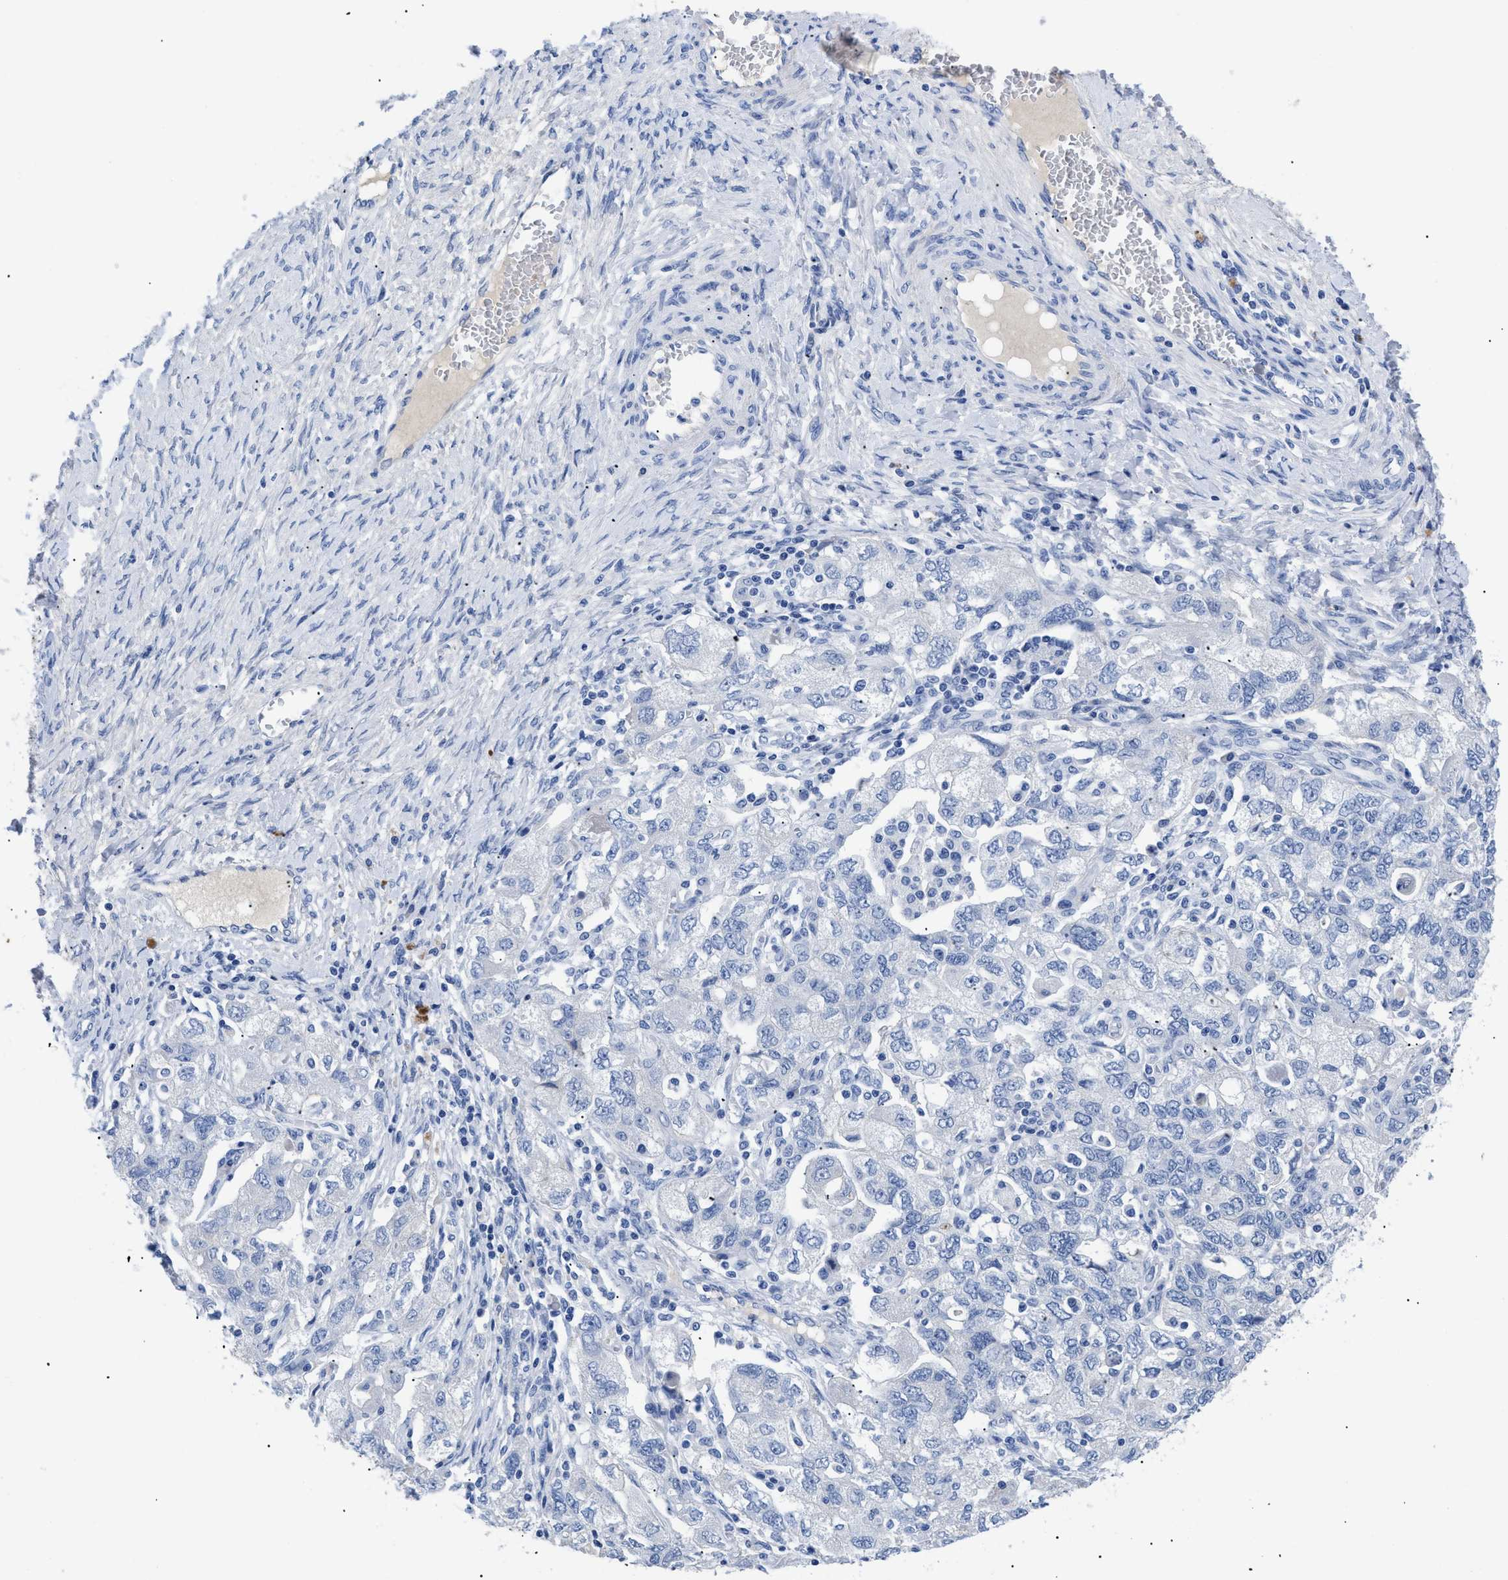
{"staining": {"intensity": "negative", "quantity": "none", "location": "none"}, "tissue": "ovarian cancer", "cell_type": "Tumor cells", "image_type": "cancer", "snomed": [{"axis": "morphology", "description": "Carcinoma, NOS"}, {"axis": "morphology", "description": "Cystadenocarcinoma, serous, NOS"}, {"axis": "topography", "description": "Ovary"}], "caption": "Photomicrograph shows no significant protein staining in tumor cells of serous cystadenocarcinoma (ovarian).", "gene": "TMEM68", "patient": {"sex": "female", "age": 69}}